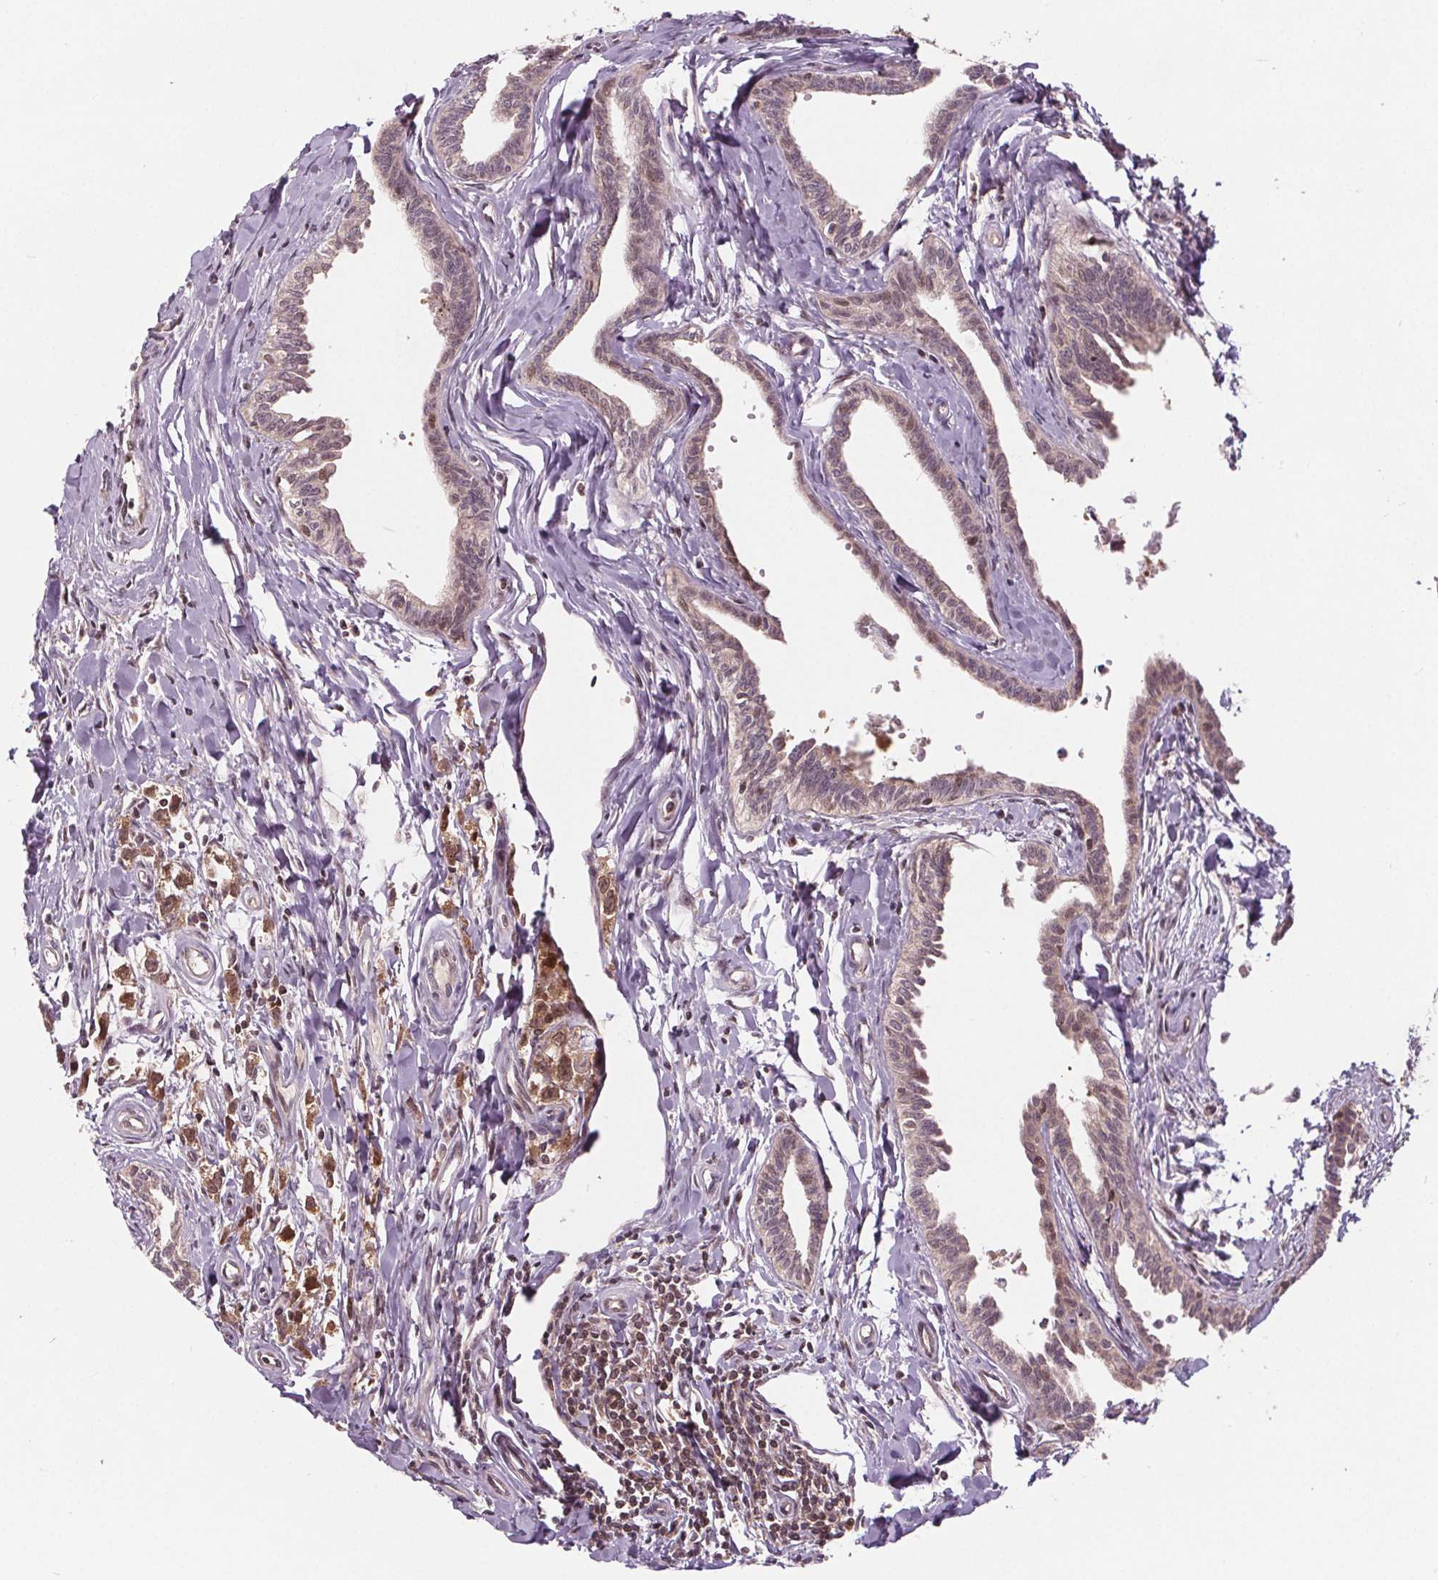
{"staining": {"intensity": "moderate", "quantity": "25%-75%", "location": "cytoplasmic/membranous,nuclear"}, "tissue": "testis cancer", "cell_type": "Tumor cells", "image_type": "cancer", "snomed": [{"axis": "morphology", "description": "Carcinoma, Embryonal, NOS"}, {"axis": "morphology", "description": "Teratoma, malignant, NOS"}, {"axis": "topography", "description": "Testis"}], "caption": "IHC histopathology image of embryonal carcinoma (testis) stained for a protein (brown), which exhibits medium levels of moderate cytoplasmic/membranous and nuclear positivity in about 25%-75% of tumor cells.", "gene": "HIF1AN", "patient": {"sex": "male", "age": 24}}